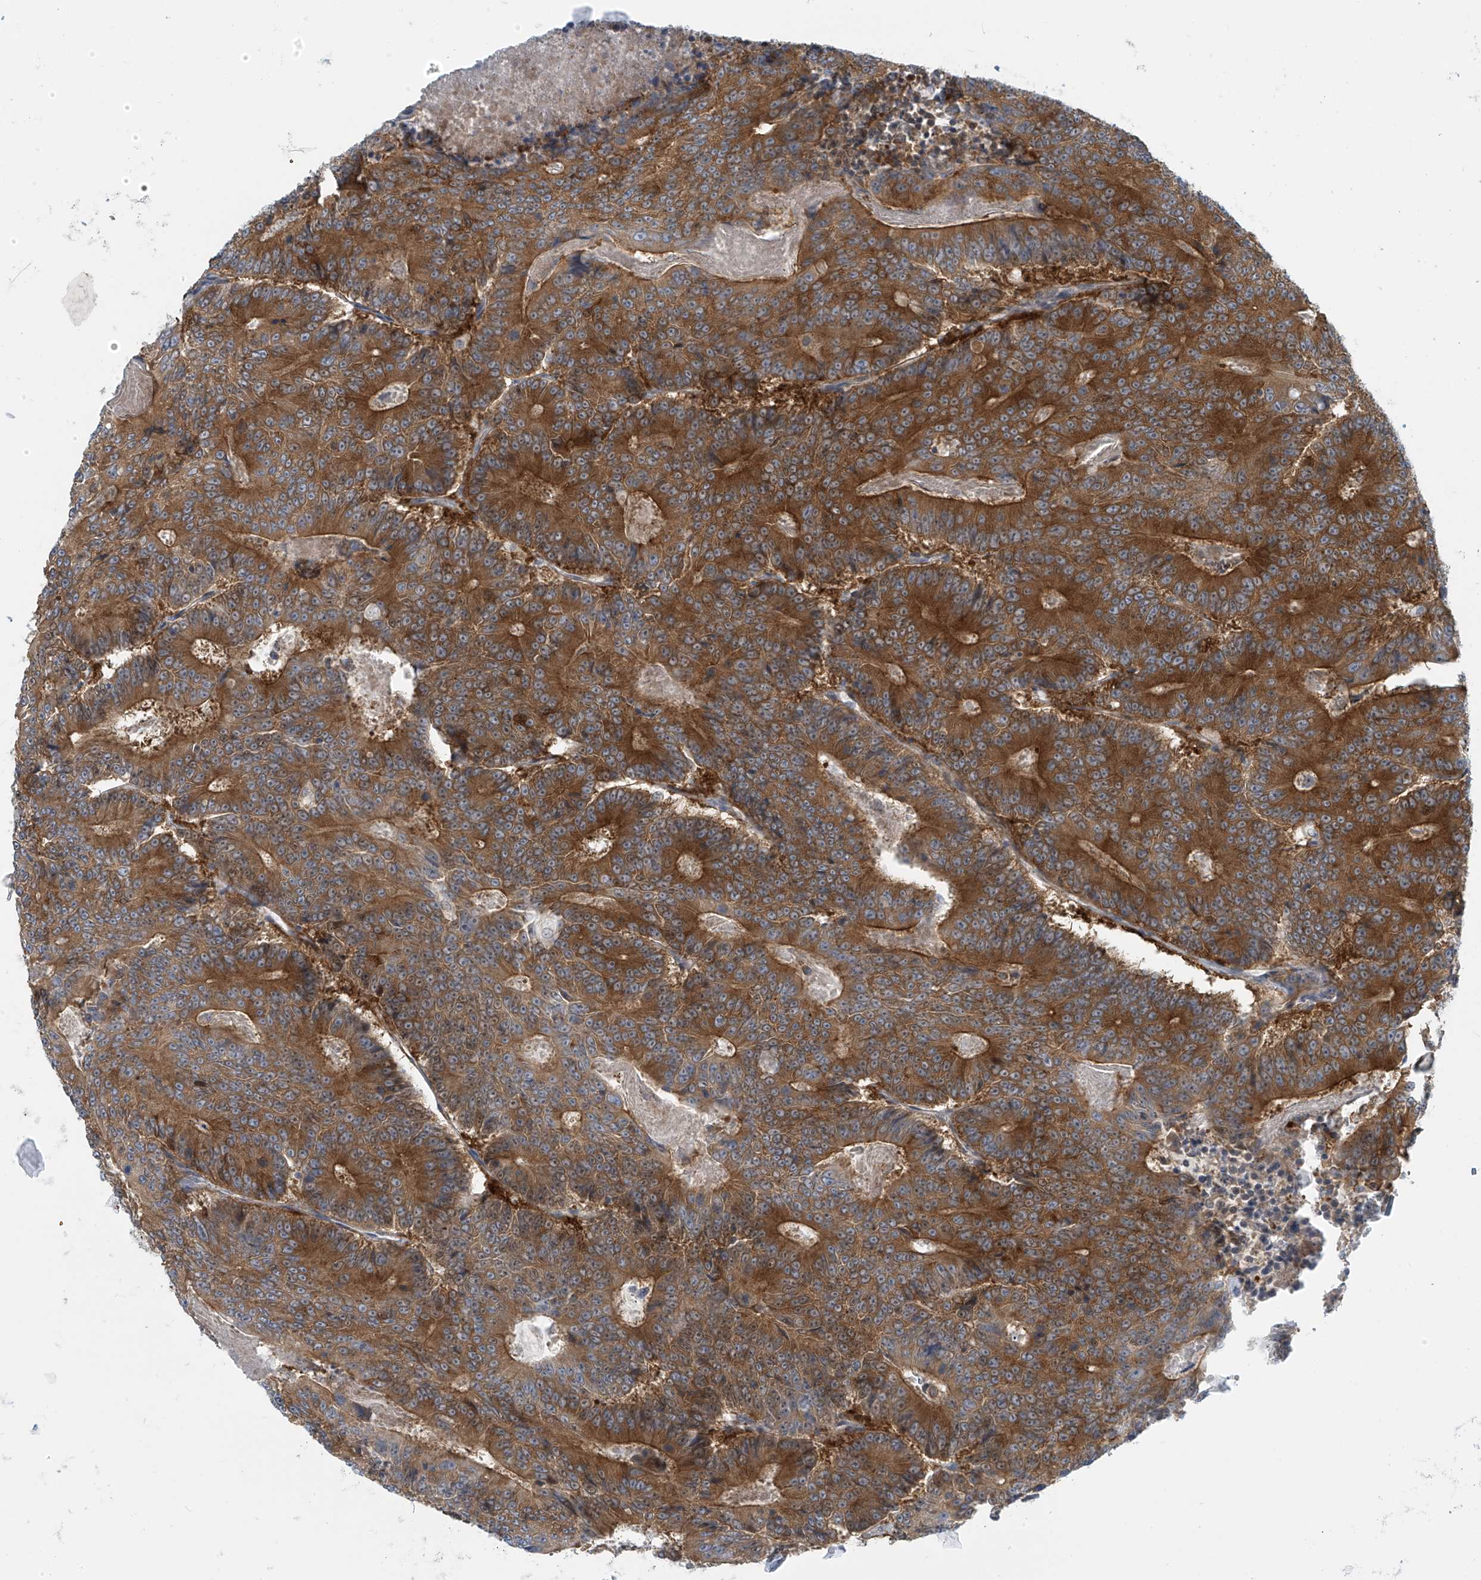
{"staining": {"intensity": "strong", "quantity": ">75%", "location": "cytoplasmic/membranous"}, "tissue": "colorectal cancer", "cell_type": "Tumor cells", "image_type": "cancer", "snomed": [{"axis": "morphology", "description": "Adenocarcinoma, NOS"}, {"axis": "topography", "description": "Colon"}], "caption": "Tumor cells reveal high levels of strong cytoplasmic/membranous staining in about >75% of cells in human colorectal adenocarcinoma.", "gene": "FSD1L", "patient": {"sex": "male", "age": 83}}